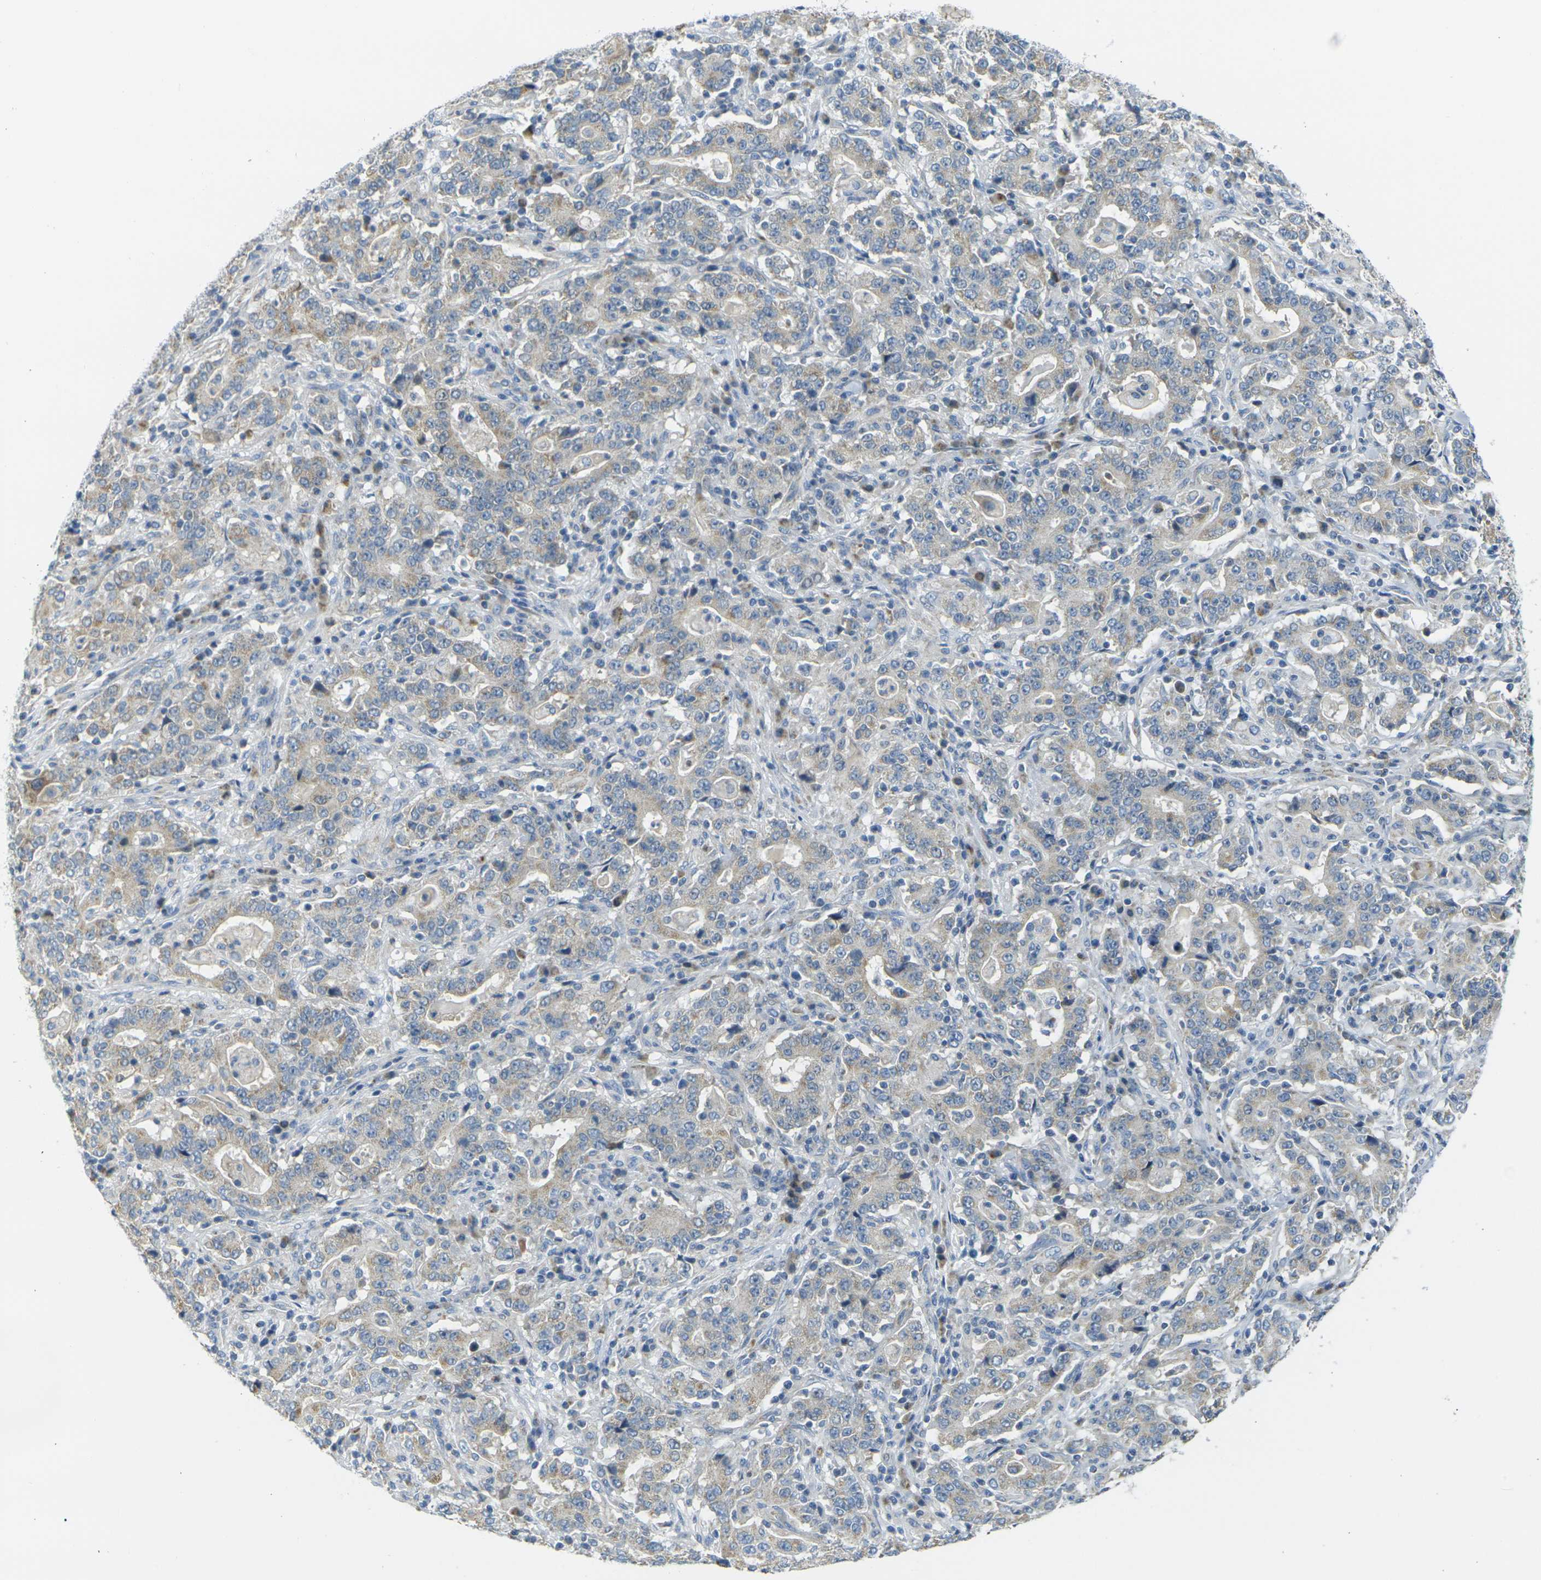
{"staining": {"intensity": "weak", "quantity": ">75%", "location": "cytoplasmic/membranous"}, "tissue": "stomach cancer", "cell_type": "Tumor cells", "image_type": "cancer", "snomed": [{"axis": "morphology", "description": "Normal tissue, NOS"}, {"axis": "morphology", "description": "Adenocarcinoma, NOS"}, {"axis": "topography", "description": "Stomach, upper"}, {"axis": "topography", "description": "Stomach"}], "caption": "Immunohistochemistry of human stomach cancer (adenocarcinoma) shows low levels of weak cytoplasmic/membranous positivity in about >75% of tumor cells. Using DAB (3,3'-diaminobenzidine) (brown) and hematoxylin (blue) stains, captured at high magnification using brightfield microscopy.", "gene": "PARD6B", "patient": {"sex": "male", "age": 59}}